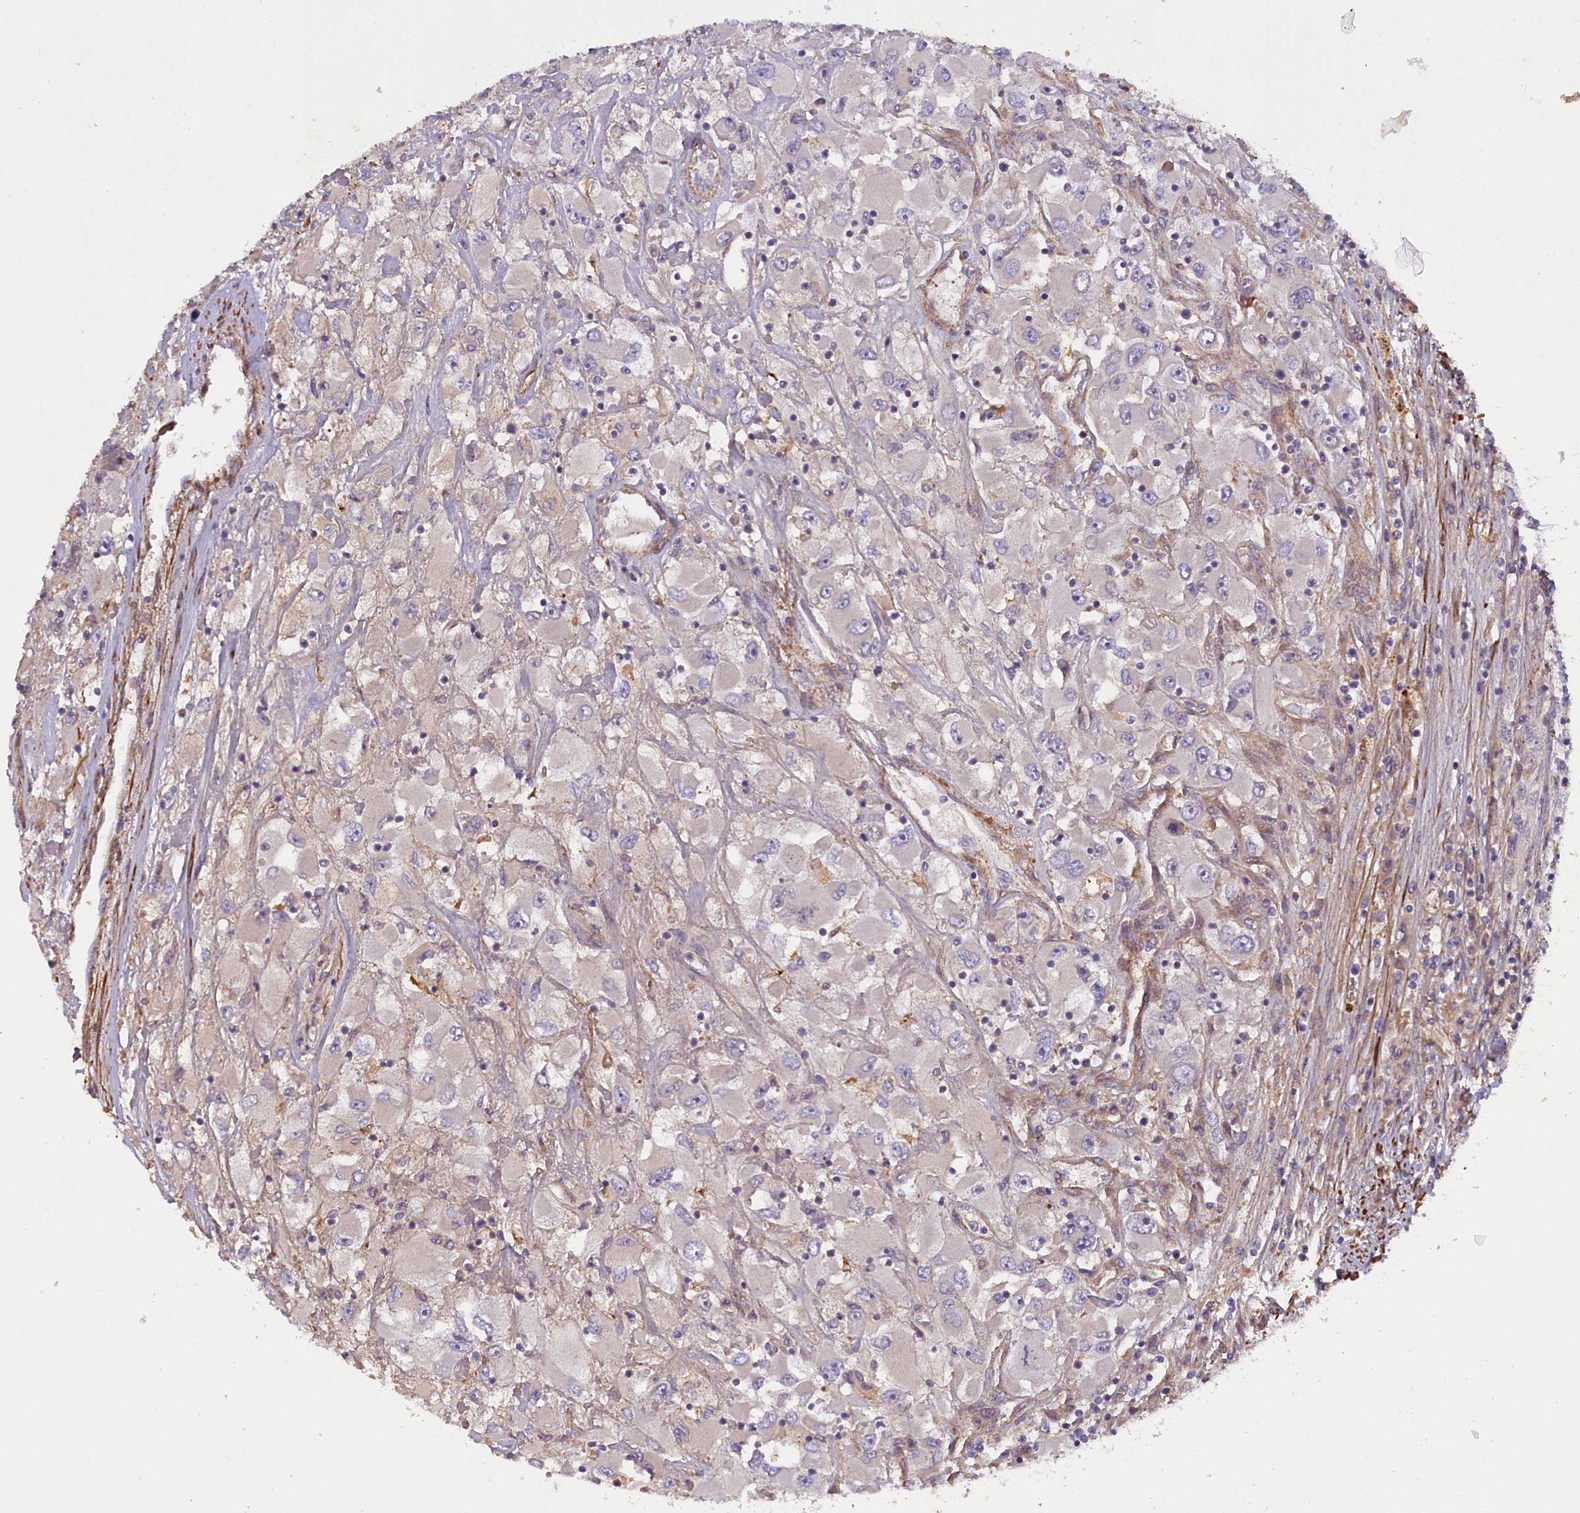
{"staining": {"intensity": "negative", "quantity": "none", "location": "none"}, "tissue": "renal cancer", "cell_type": "Tumor cells", "image_type": "cancer", "snomed": [{"axis": "morphology", "description": "Adenocarcinoma, NOS"}, {"axis": "topography", "description": "Kidney"}], "caption": "The histopathology image shows no staining of tumor cells in renal cancer (adenocarcinoma).", "gene": "FUZ", "patient": {"sex": "female", "age": 52}}